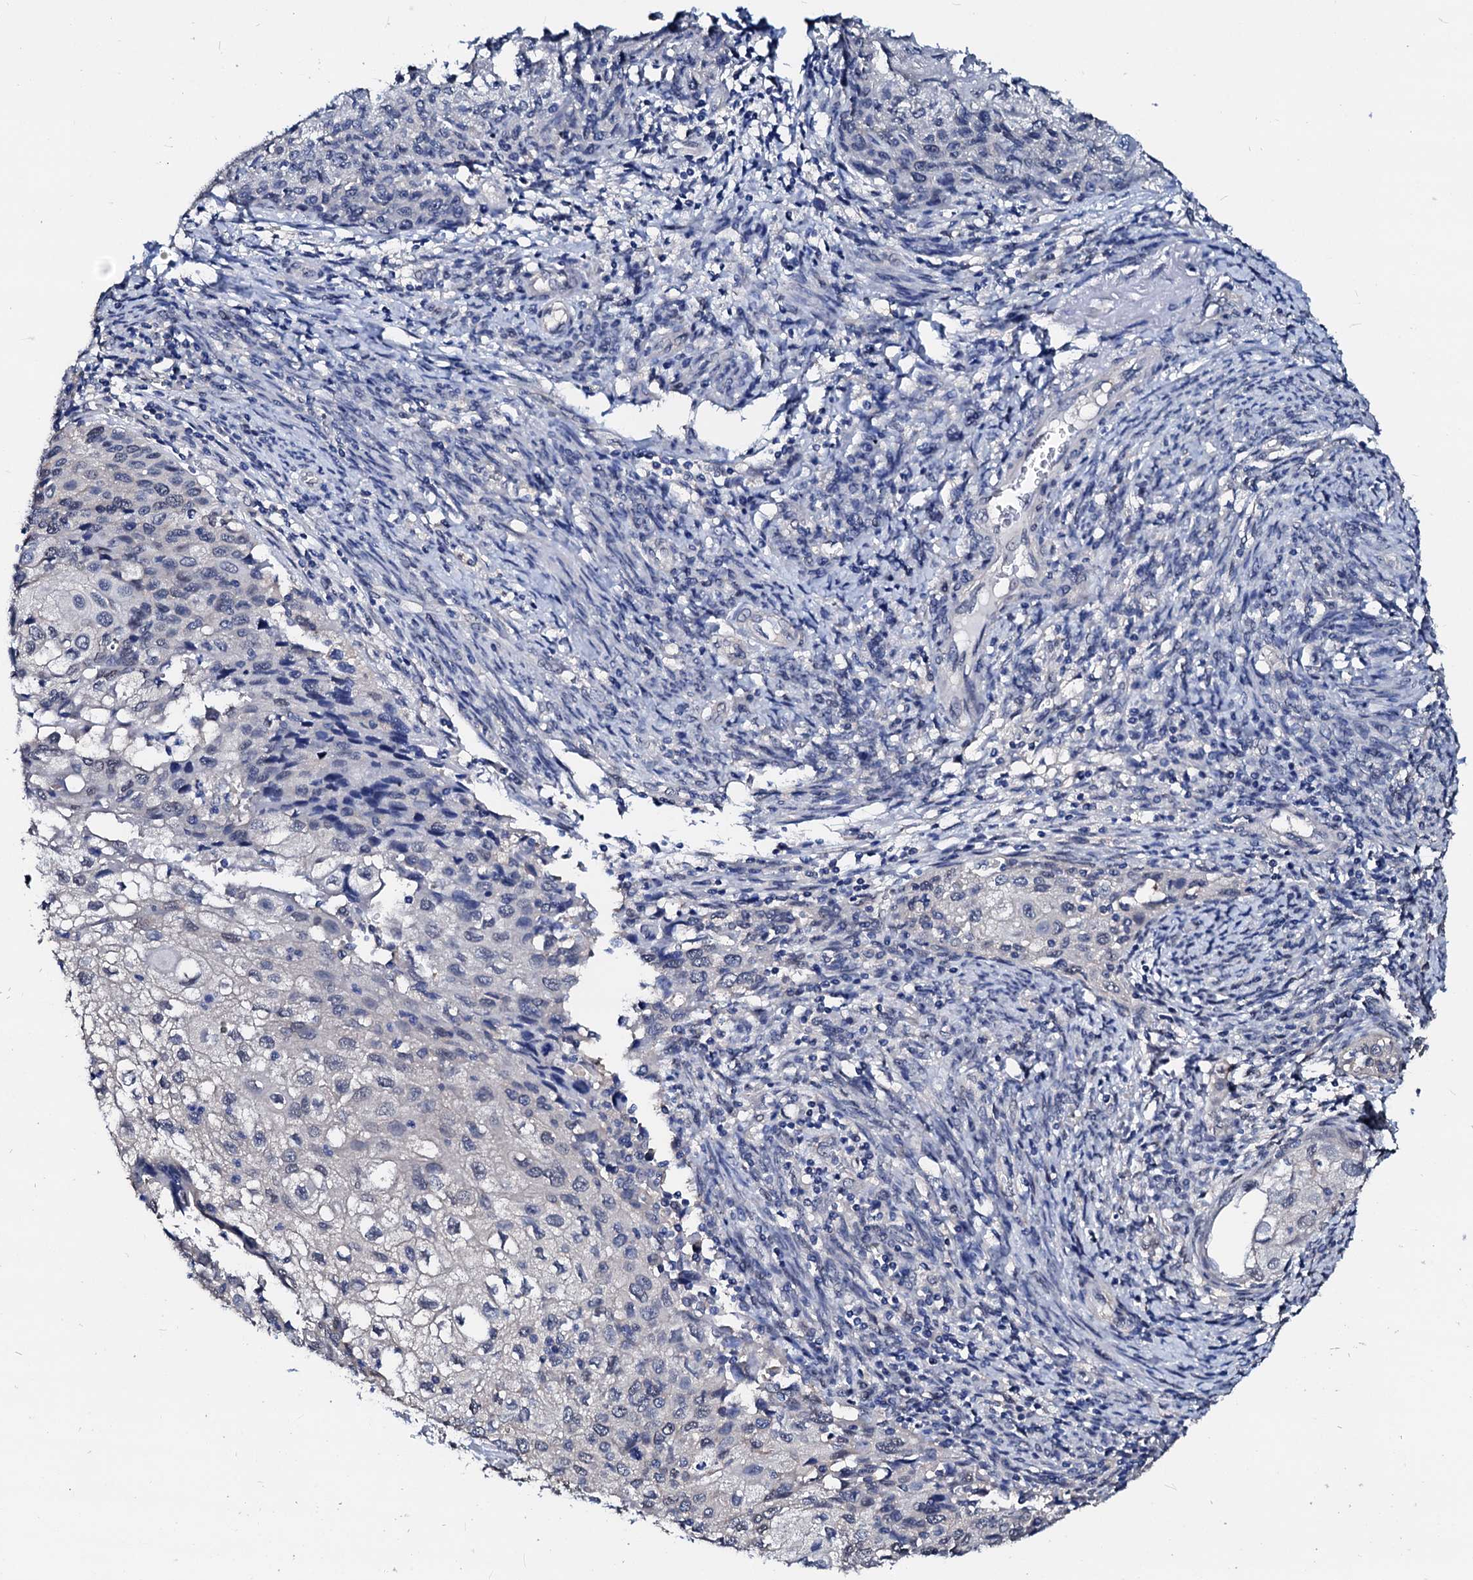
{"staining": {"intensity": "negative", "quantity": "none", "location": "none"}, "tissue": "cervical cancer", "cell_type": "Tumor cells", "image_type": "cancer", "snomed": [{"axis": "morphology", "description": "Squamous cell carcinoma, NOS"}, {"axis": "topography", "description": "Cervix"}], "caption": "Cervical cancer (squamous cell carcinoma) was stained to show a protein in brown. There is no significant staining in tumor cells.", "gene": "CSN2", "patient": {"sex": "female", "age": 67}}